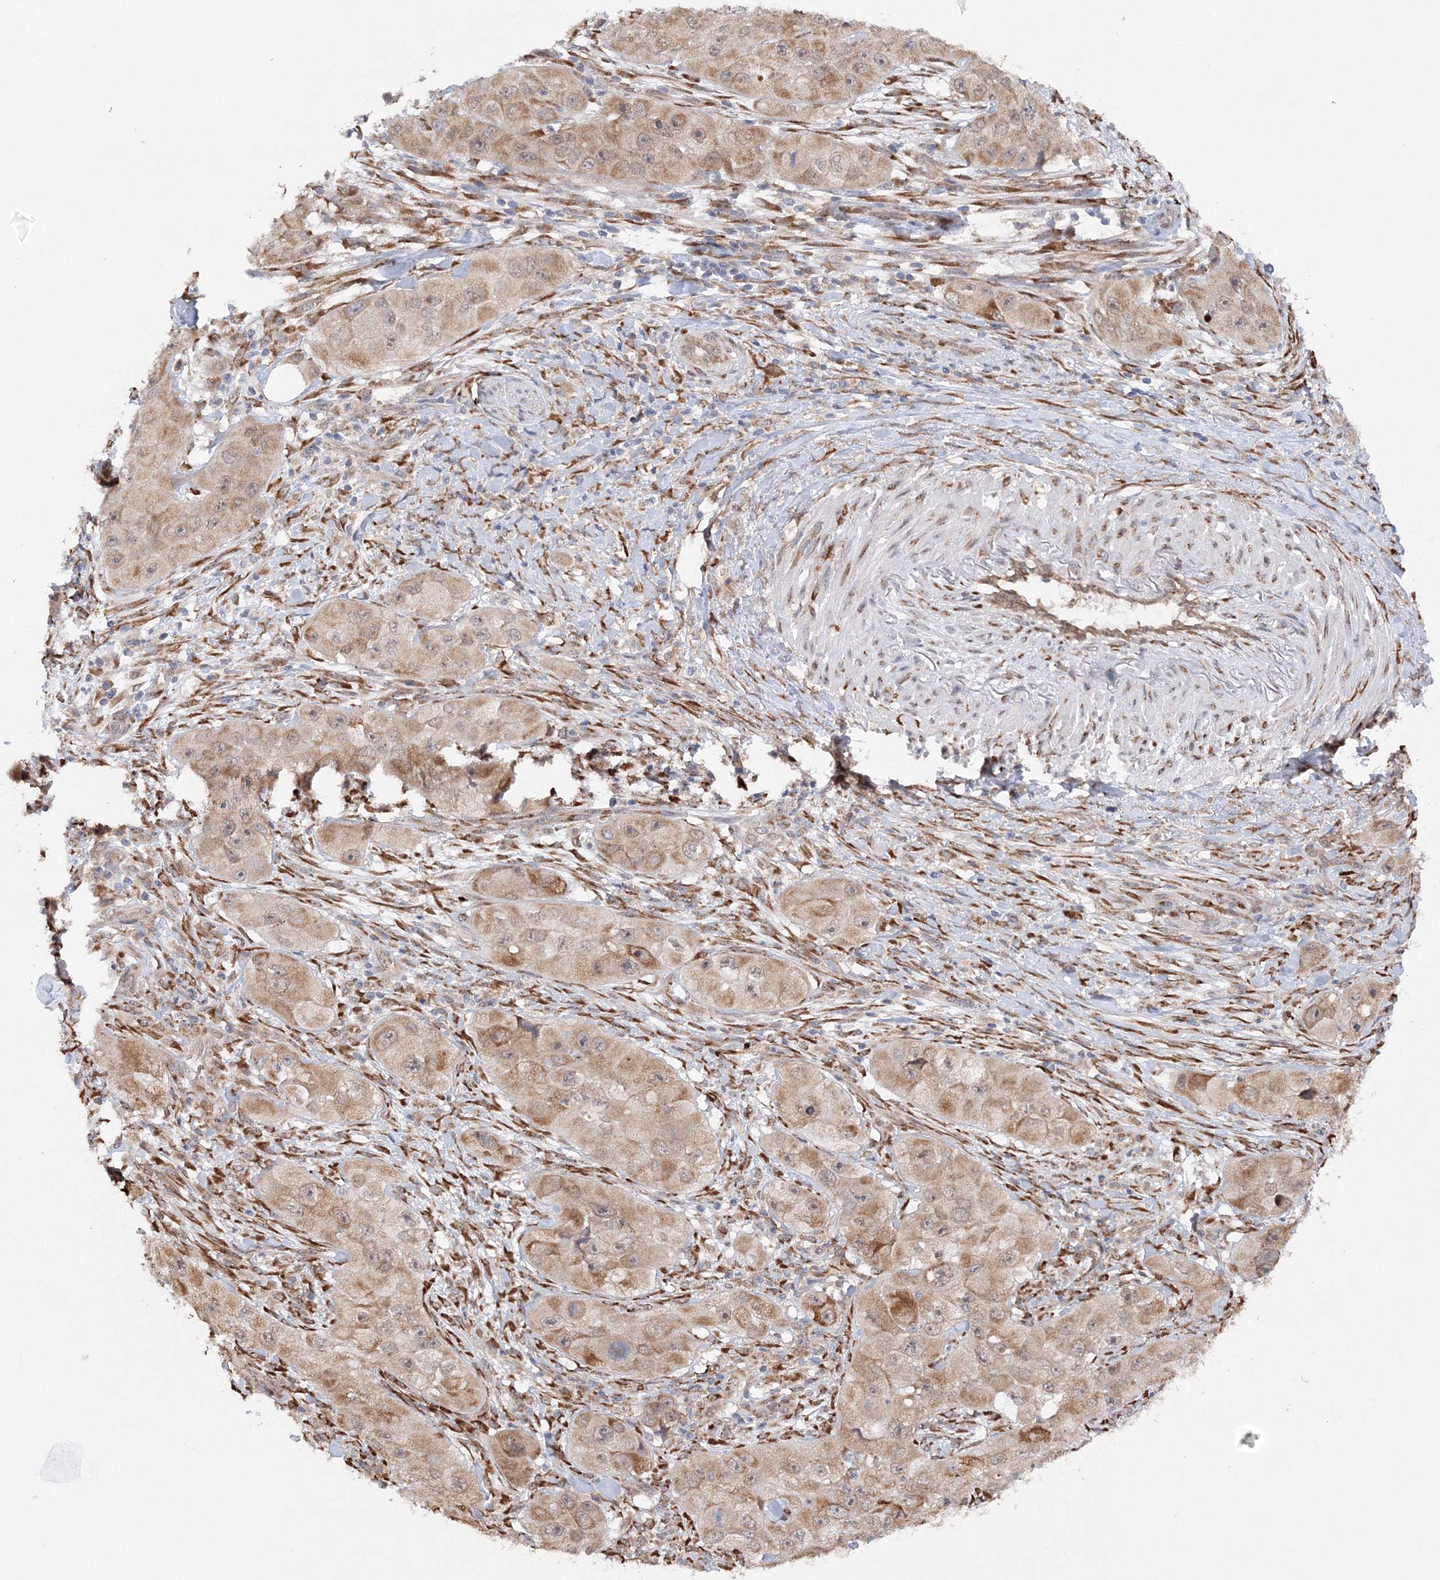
{"staining": {"intensity": "moderate", "quantity": ">75%", "location": "cytoplasmic/membranous"}, "tissue": "skin cancer", "cell_type": "Tumor cells", "image_type": "cancer", "snomed": [{"axis": "morphology", "description": "Squamous cell carcinoma, NOS"}, {"axis": "topography", "description": "Skin"}, {"axis": "topography", "description": "Subcutis"}], "caption": "IHC (DAB (3,3'-diaminobenzidine)) staining of skin cancer (squamous cell carcinoma) shows moderate cytoplasmic/membranous protein positivity in approximately >75% of tumor cells.", "gene": "DIS3L2", "patient": {"sex": "male", "age": 73}}